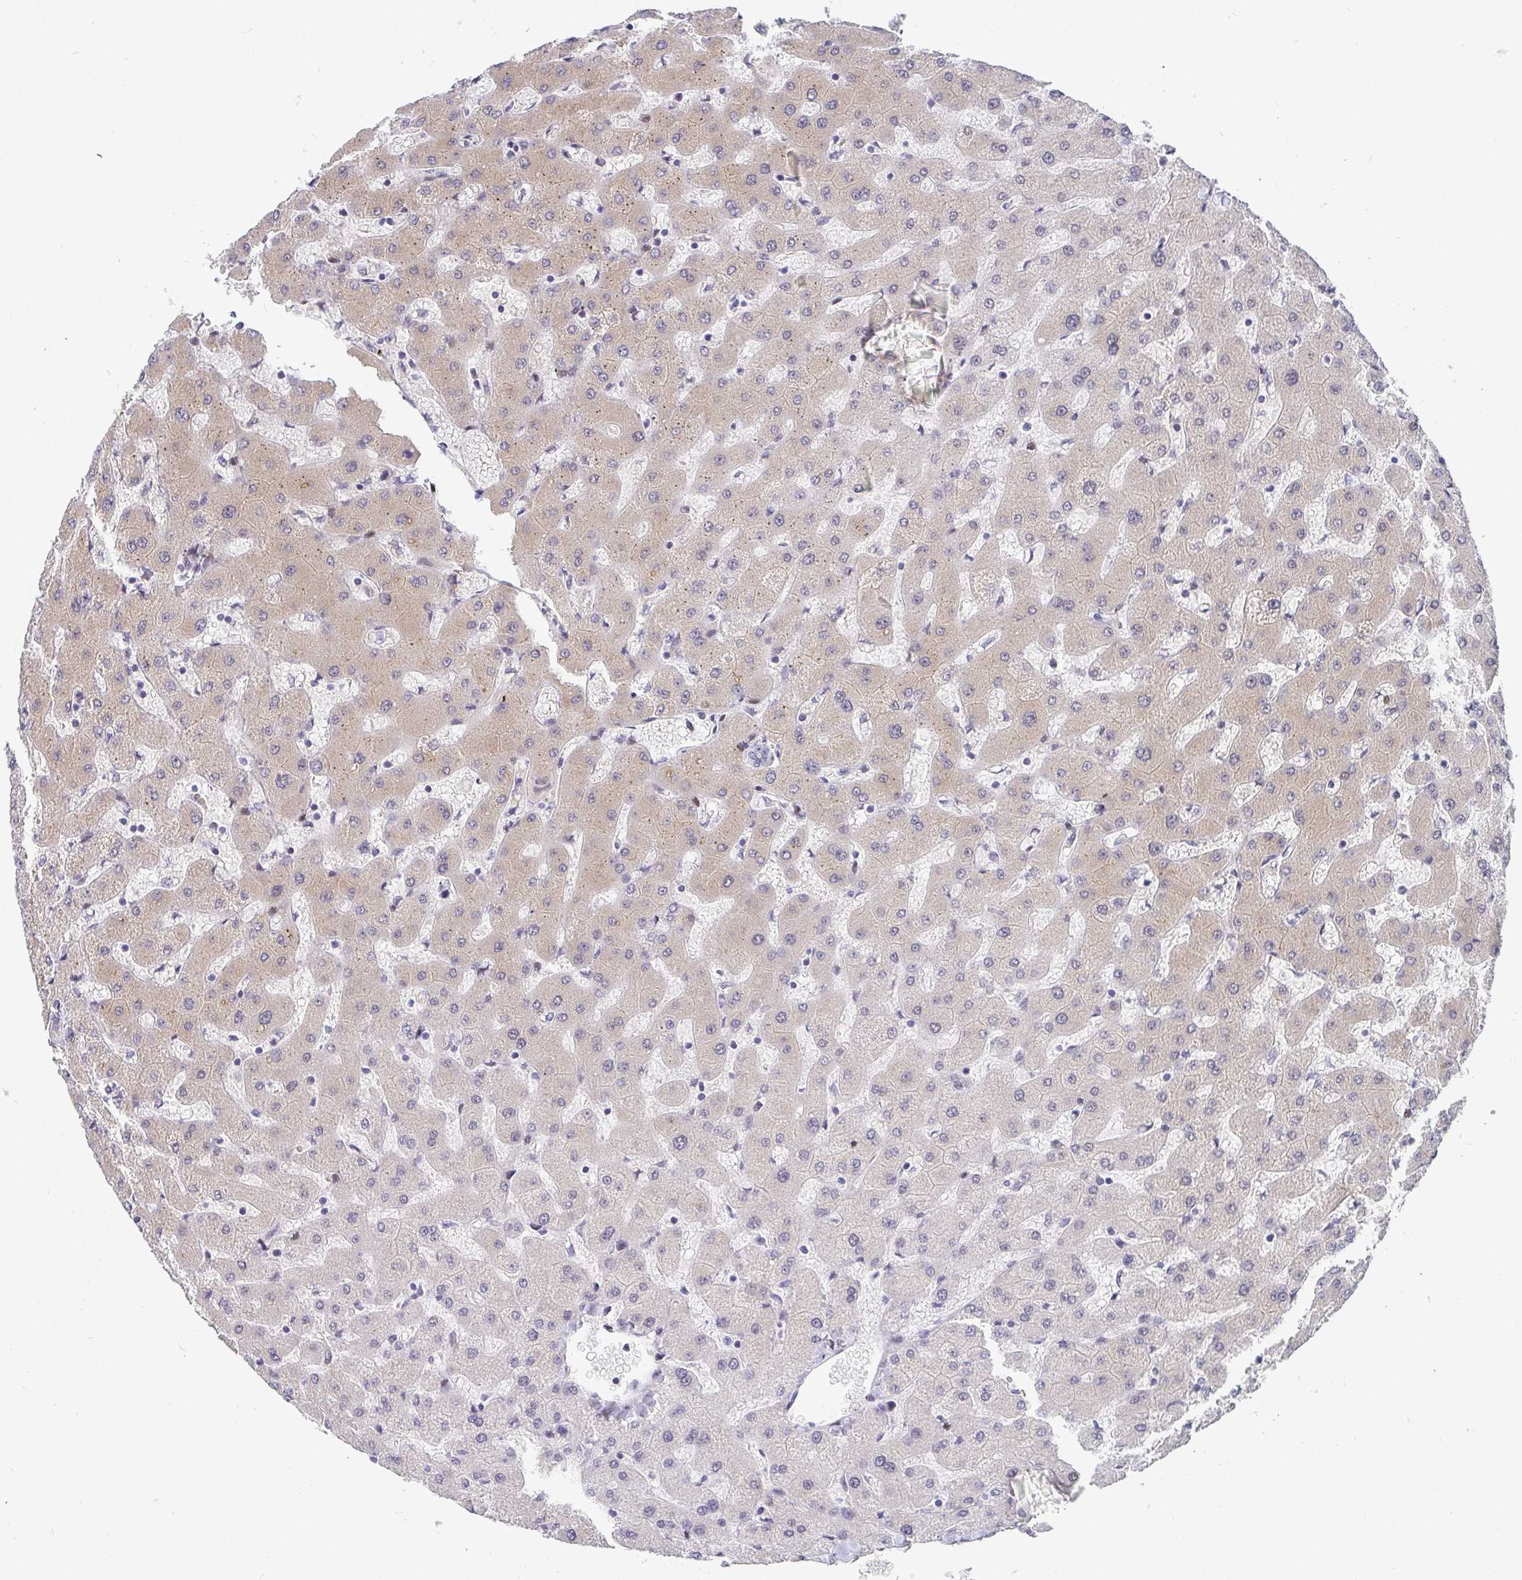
{"staining": {"intensity": "negative", "quantity": "none", "location": "none"}, "tissue": "liver", "cell_type": "Cholangiocytes", "image_type": "normal", "snomed": [{"axis": "morphology", "description": "Normal tissue, NOS"}, {"axis": "topography", "description": "Liver"}], "caption": "Immunohistochemistry histopathology image of benign liver: human liver stained with DAB (3,3'-diaminobenzidine) demonstrates no significant protein positivity in cholangiocytes. The staining is performed using DAB brown chromogen with nuclei counter-stained in using hematoxylin.", "gene": "ZIC3", "patient": {"sex": "female", "age": 63}}